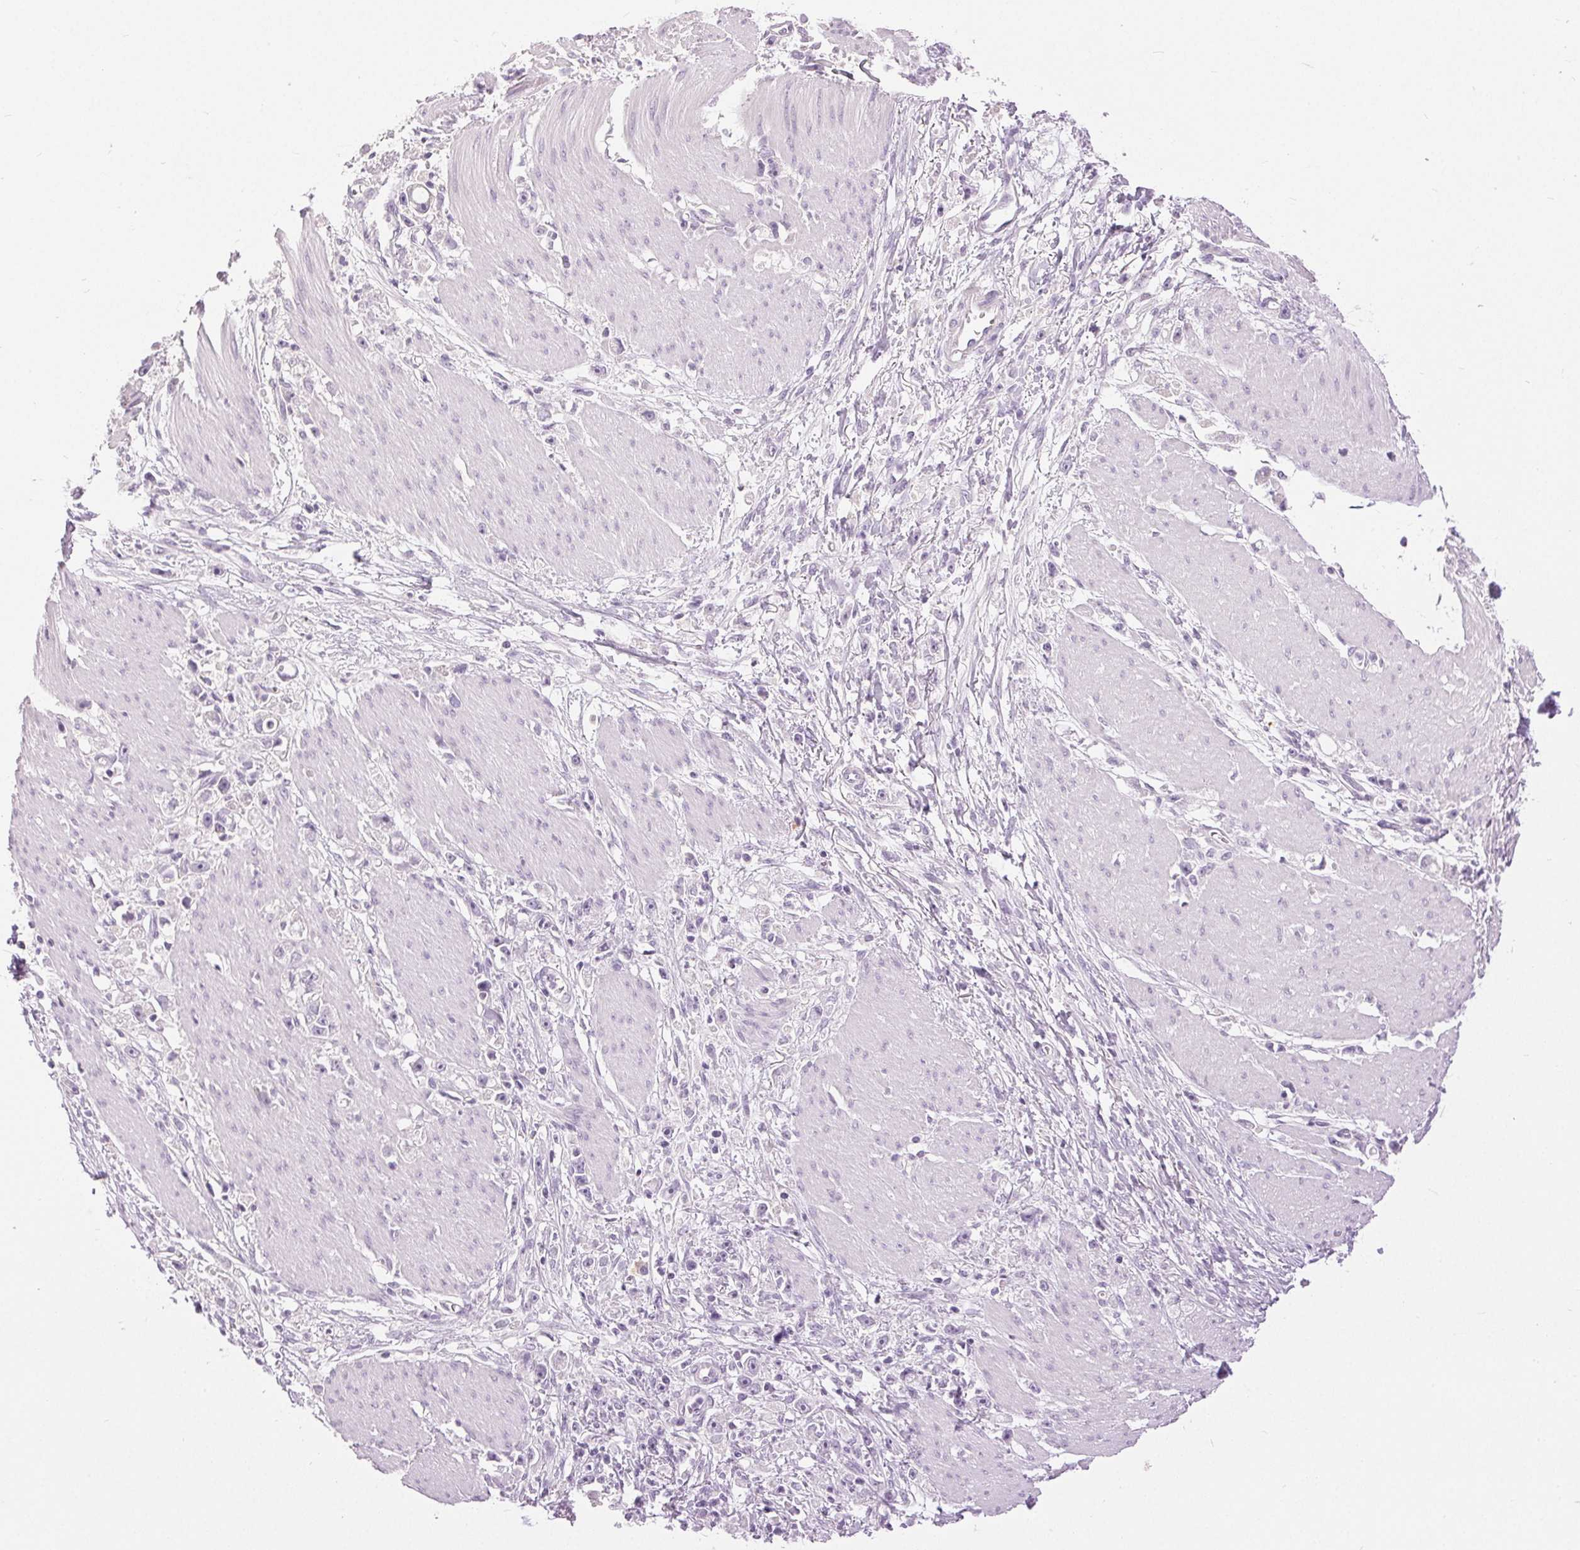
{"staining": {"intensity": "negative", "quantity": "none", "location": "none"}, "tissue": "stomach cancer", "cell_type": "Tumor cells", "image_type": "cancer", "snomed": [{"axis": "morphology", "description": "Adenocarcinoma, NOS"}, {"axis": "topography", "description": "Stomach"}], "caption": "Adenocarcinoma (stomach) was stained to show a protein in brown. There is no significant staining in tumor cells. Nuclei are stained in blue.", "gene": "DSG3", "patient": {"sex": "female", "age": 59}}